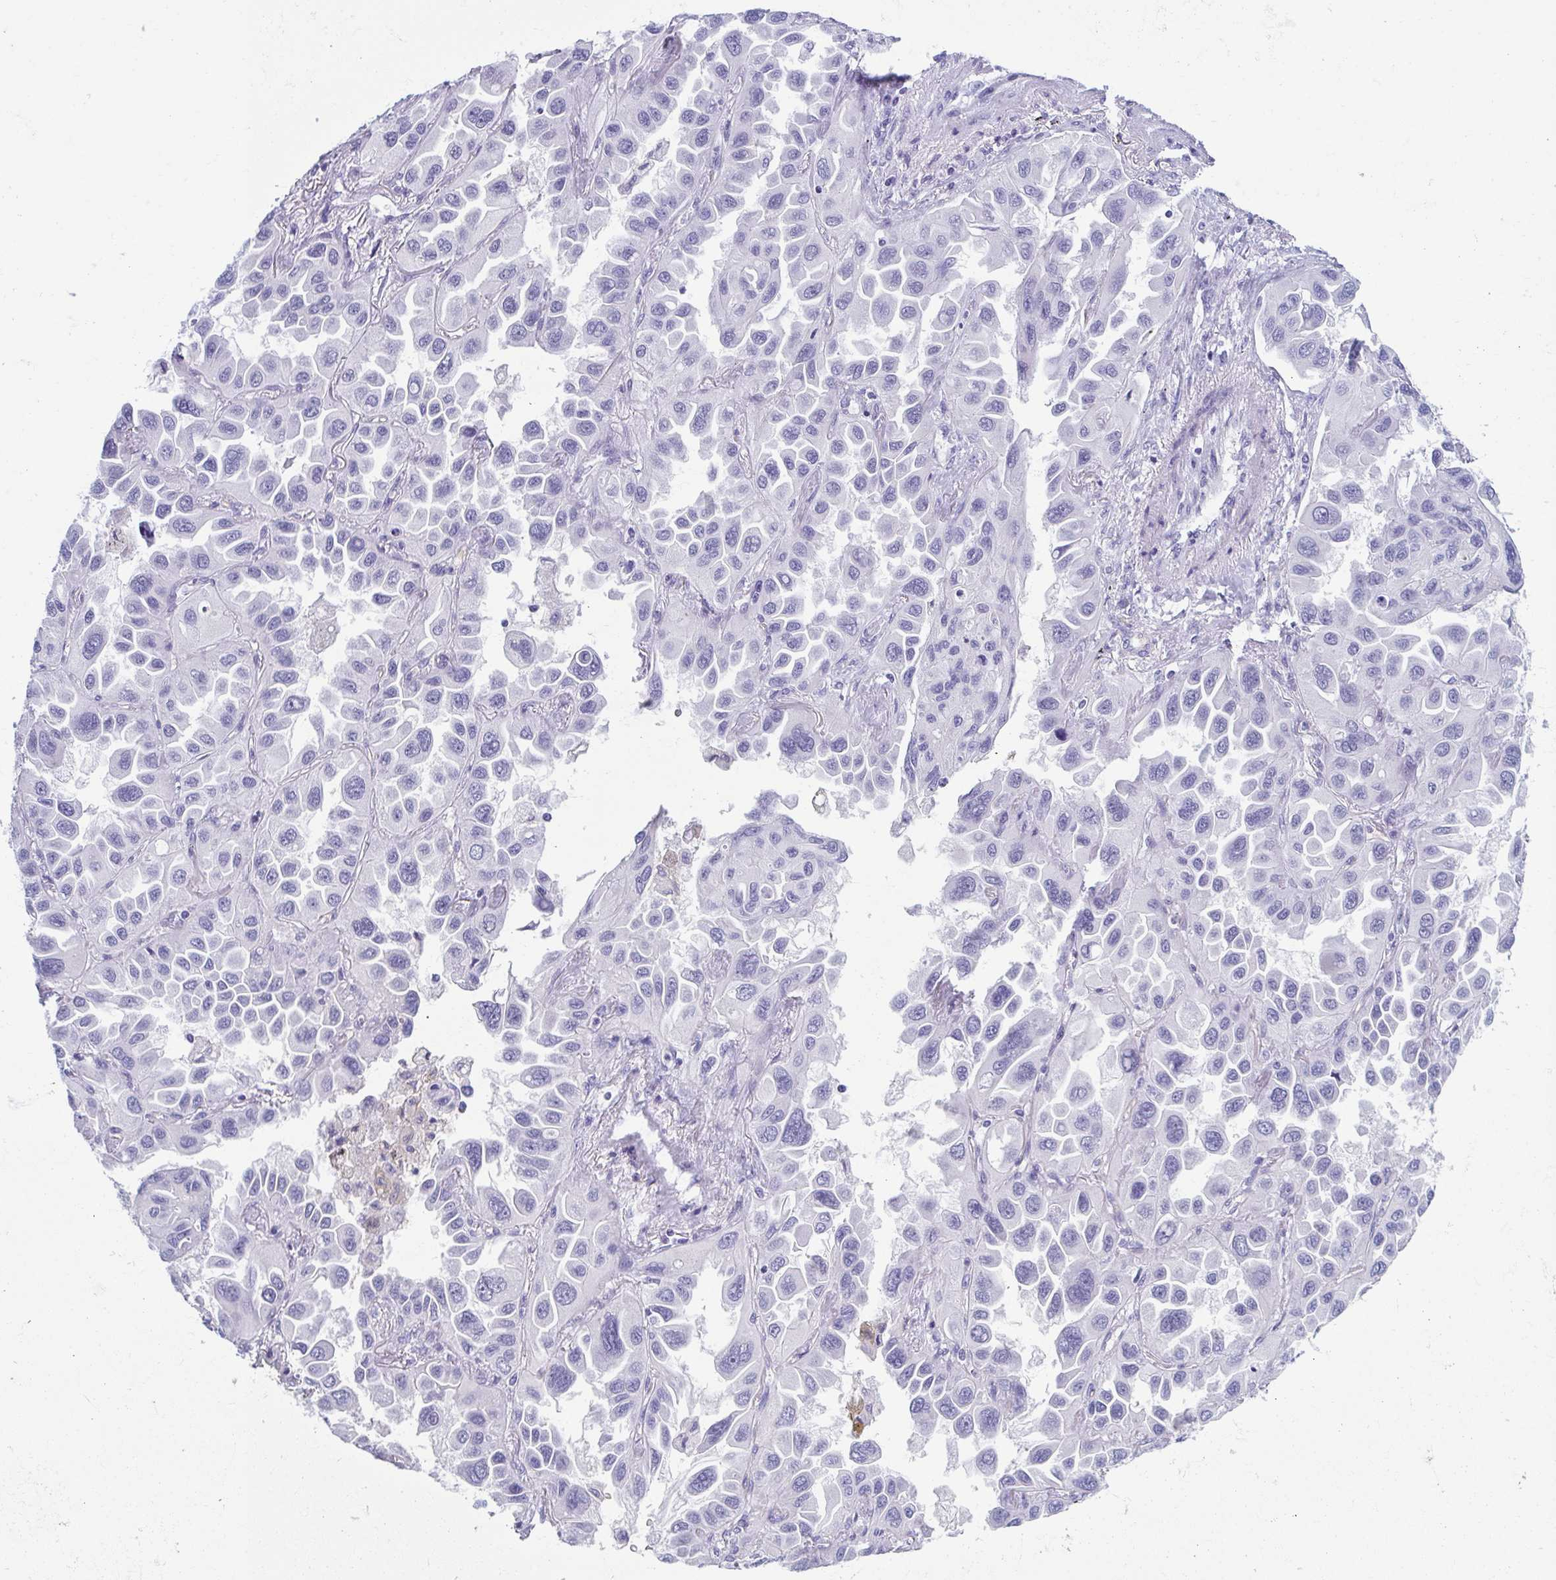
{"staining": {"intensity": "negative", "quantity": "none", "location": "none"}, "tissue": "lung cancer", "cell_type": "Tumor cells", "image_type": "cancer", "snomed": [{"axis": "morphology", "description": "Adenocarcinoma, NOS"}, {"axis": "topography", "description": "Lung"}], "caption": "A micrograph of lung cancer (adenocarcinoma) stained for a protein displays no brown staining in tumor cells.", "gene": "MORC4", "patient": {"sex": "male", "age": 64}}